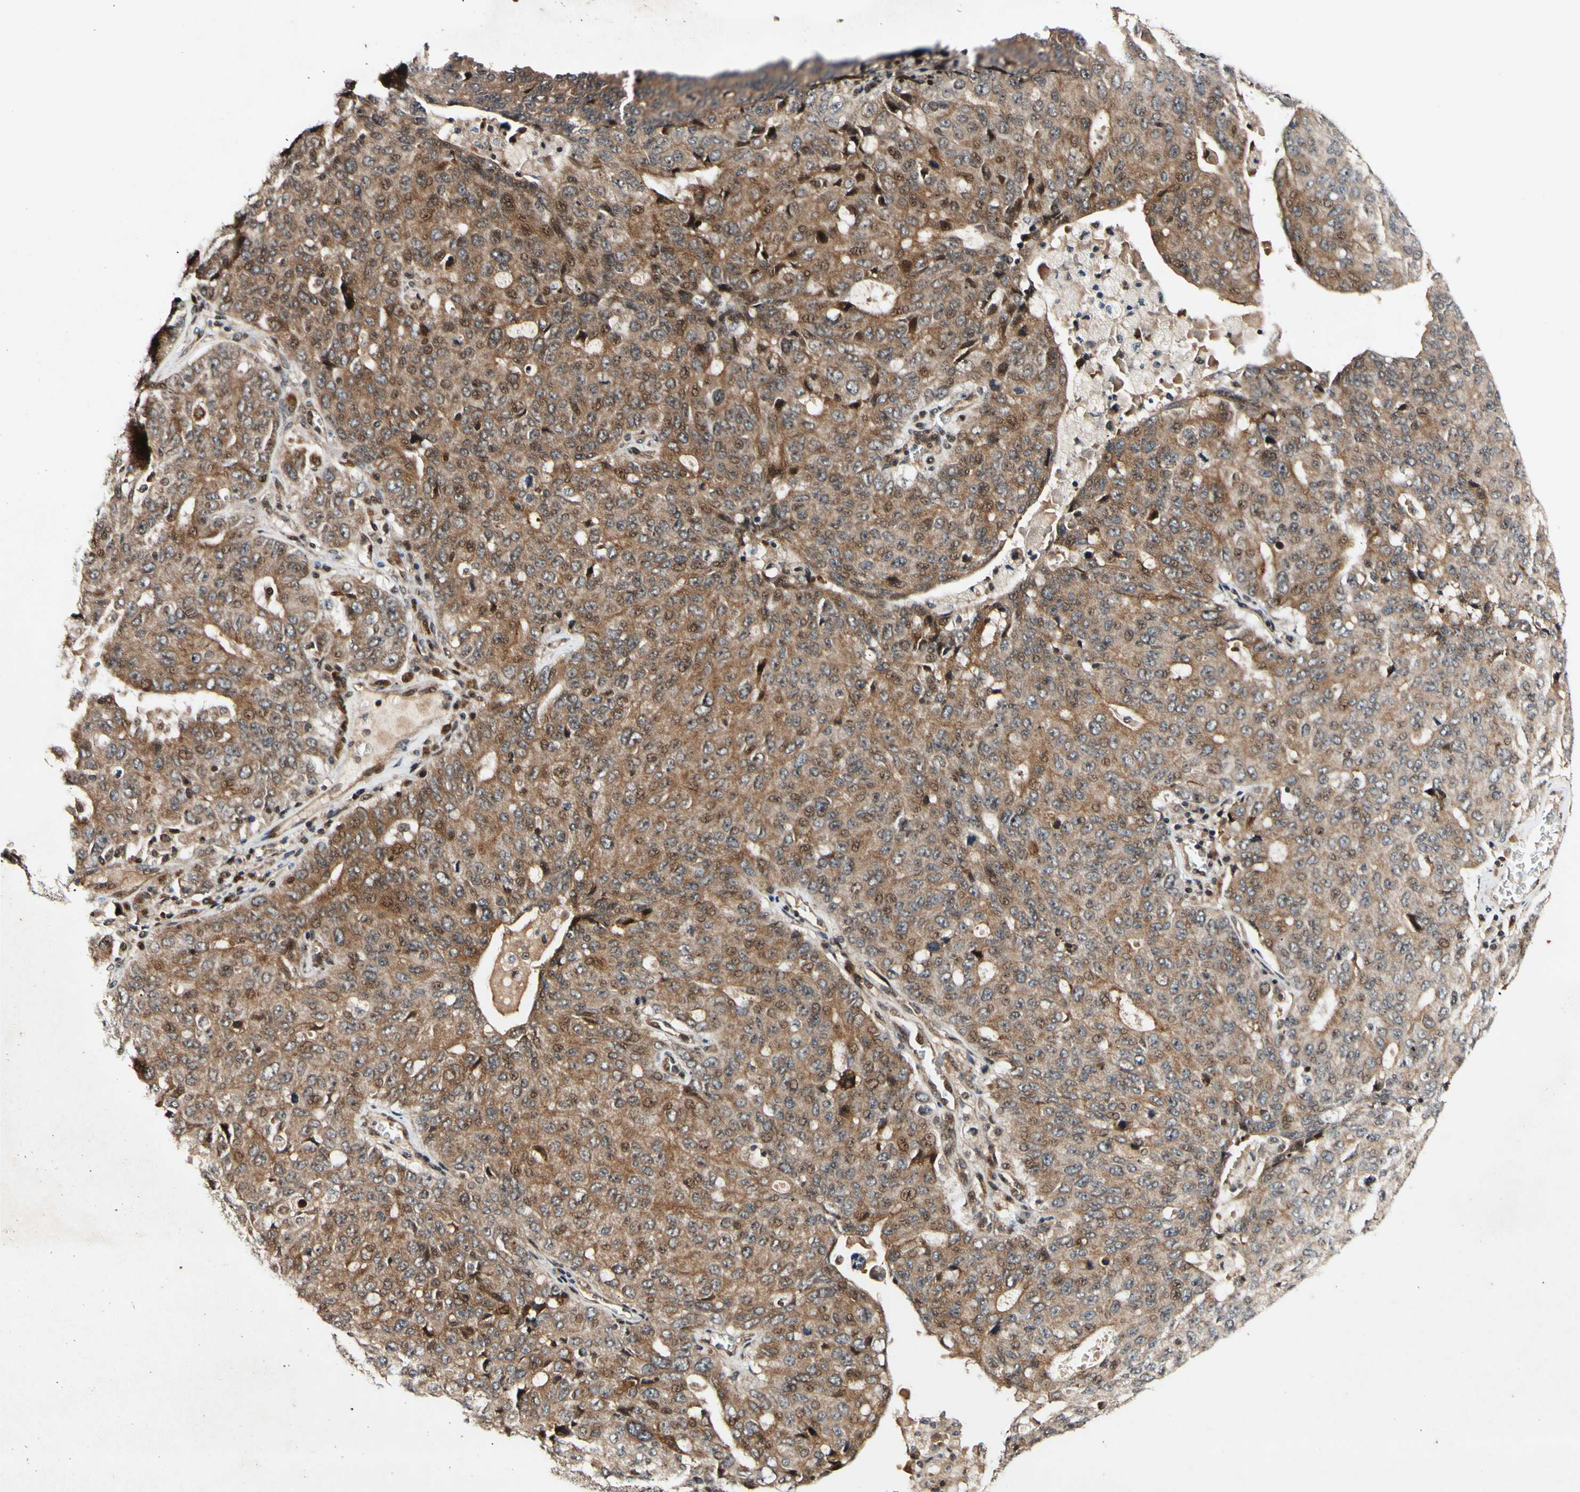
{"staining": {"intensity": "moderate", "quantity": ">75%", "location": "cytoplasmic/membranous,nuclear"}, "tissue": "ovarian cancer", "cell_type": "Tumor cells", "image_type": "cancer", "snomed": [{"axis": "morphology", "description": "Carcinoma, endometroid"}, {"axis": "topography", "description": "Ovary"}], "caption": "Ovarian cancer (endometroid carcinoma) was stained to show a protein in brown. There is medium levels of moderate cytoplasmic/membranous and nuclear staining in approximately >75% of tumor cells. Ihc stains the protein in brown and the nuclei are stained blue.", "gene": "CSNK1E", "patient": {"sex": "female", "age": 62}}